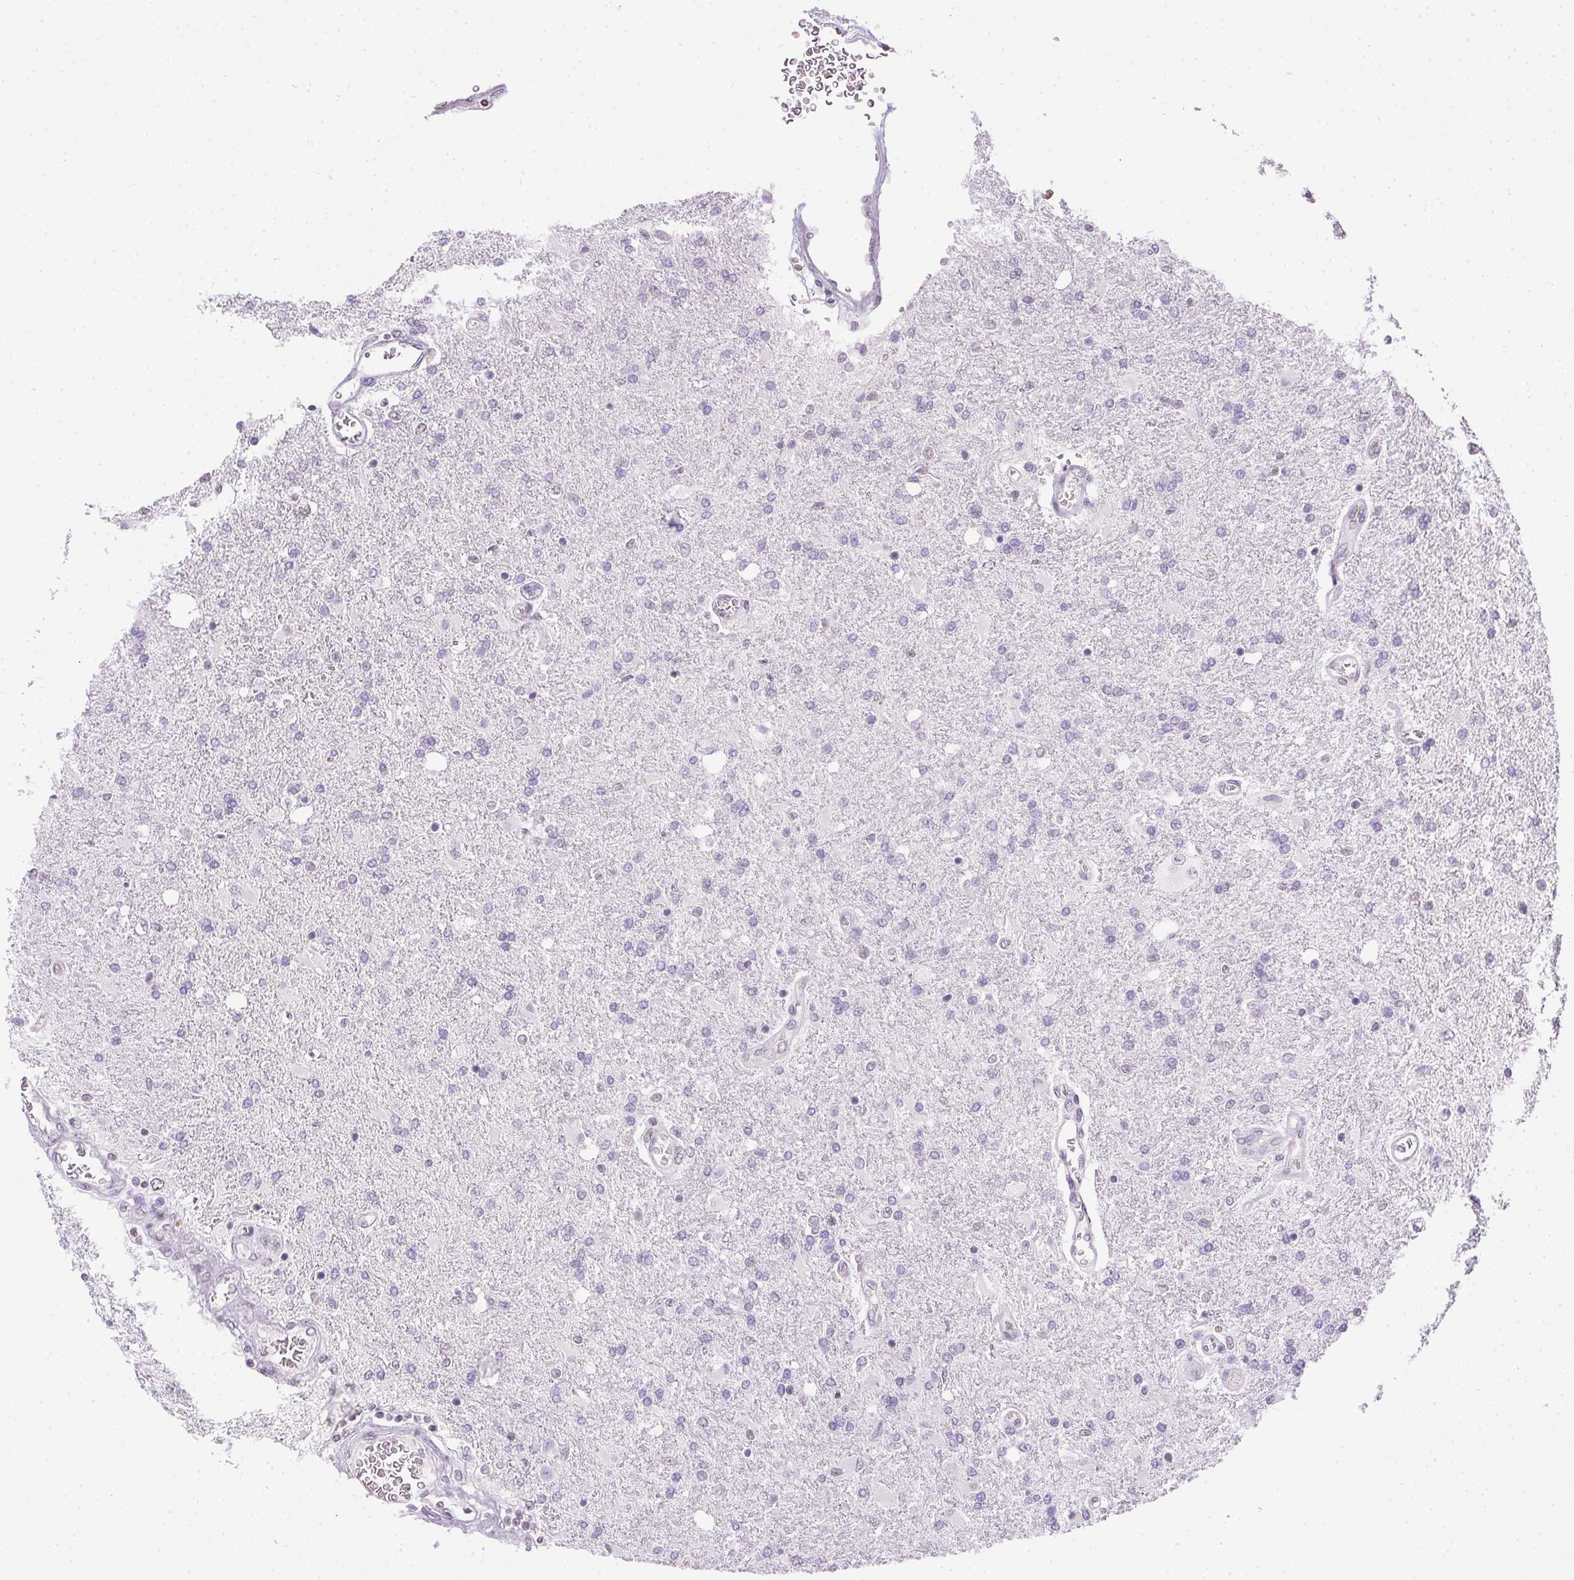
{"staining": {"intensity": "negative", "quantity": "none", "location": "none"}, "tissue": "glioma", "cell_type": "Tumor cells", "image_type": "cancer", "snomed": [{"axis": "morphology", "description": "Glioma, malignant, High grade"}, {"axis": "topography", "description": "Cerebral cortex"}], "caption": "High power microscopy photomicrograph of an immunohistochemistry (IHC) photomicrograph of glioma, revealing no significant positivity in tumor cells.", "gene": "PRL", "patient": {"sex": "male", "age": 79}}